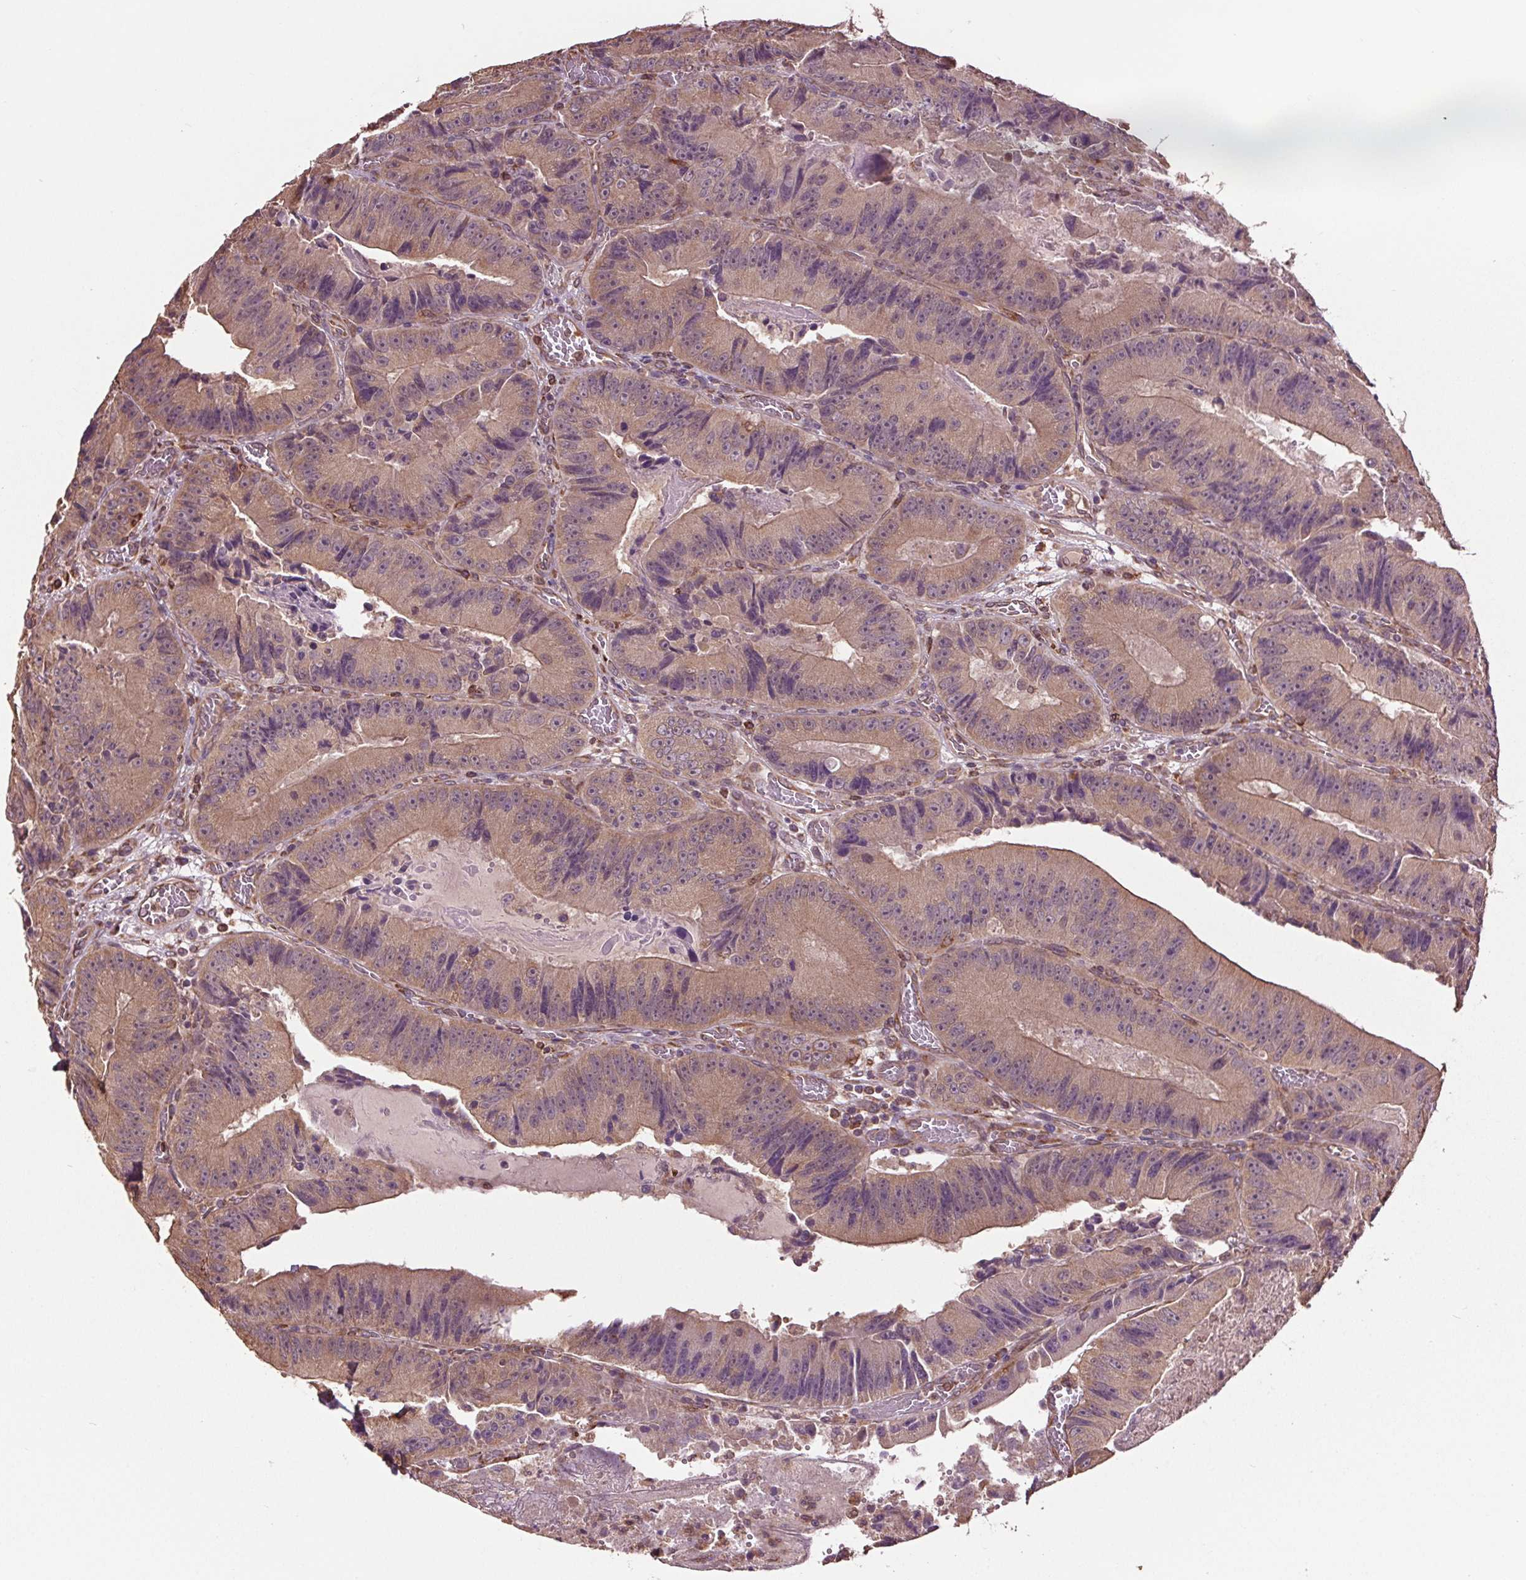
{"staining": {"intensity": "weak", "quantity": ">75%", "location": "cytoplasmic/membranous"}, "tissue": "colorectal cancer", "cell_type": "Tumor cells", "image_type": "cancer", "snomed": [{"axis": "morphology", "description": "Adenocarcinoma, NOS"}, {"axis": "topography", "description": "Colon"}], "caption": "Protein expression analysis of colorectal cancer (adenocarcinoma) exhibits weak cytoplasmic/membranous positivity in approximately >75% of tumor cells.", "gene": "RNPEP", "patient": {"sex": "female", "age": 86}}